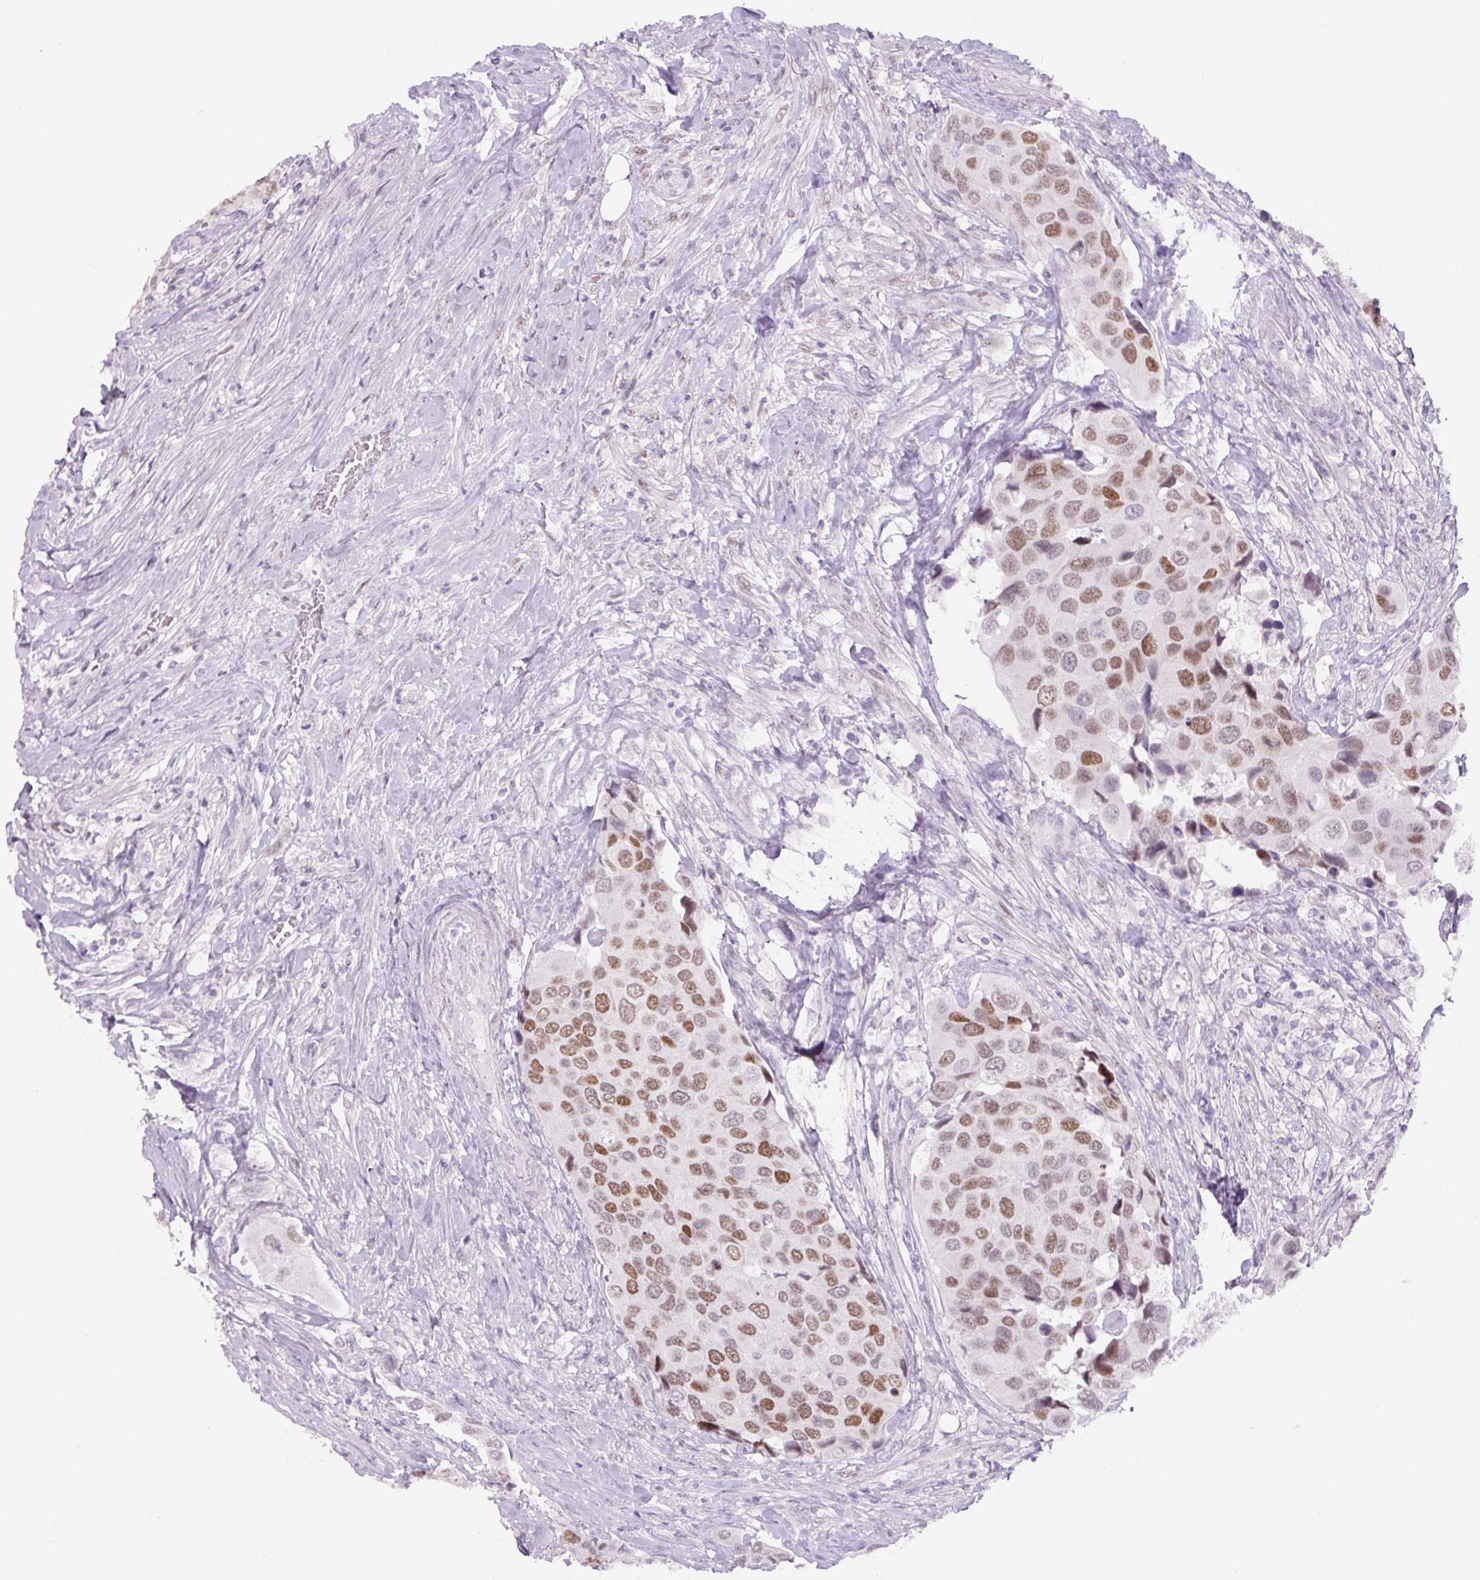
{"staining": {"intensity": "moderate", "quantity": ">75%", "location": "nuclear"}, "tissue": "urothelial cancer", "cell_type": "Tumor cells", "image_type": "cancer", "snomed": [{"axis": "morphology", "description": "Urothelial carcinoma, High grade"}, {"axis": "topography", "description": "Urinary bladder"}], "caption": "Urothelial cancer stained for a protein reveals moderate nuclear positivity in tumor cells. The protein of interest is shown in brown color, while the nuclei are stained blue.", "gene": "SIX1", "patient": {"sex": "male", "age": 74}}